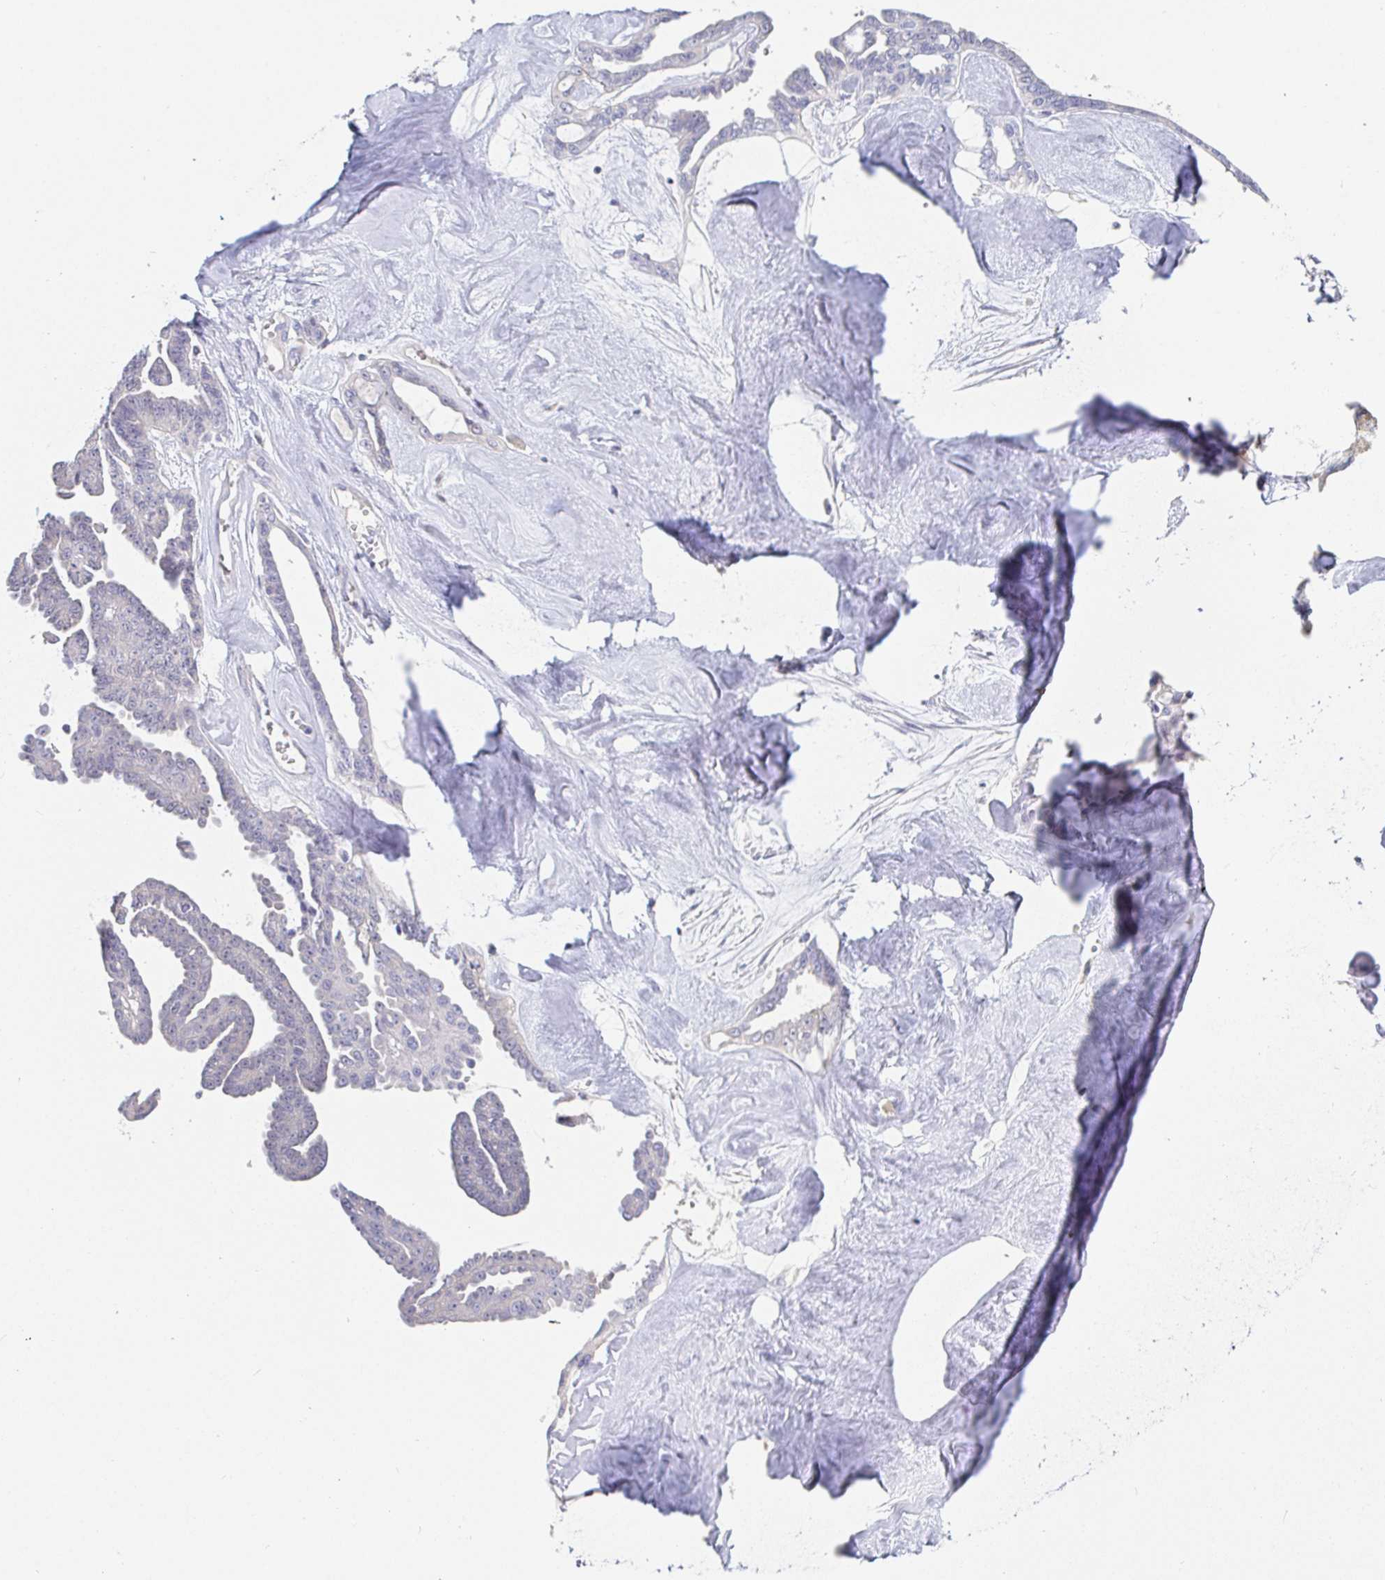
{"staining": {"intensity": "negative", "quantity": "none", "location": "none"}, "tissue": "ovarian cancer", "cell_type": "Tumor cells", "image_type": "cancer", "snomed": [{"axis": "morphology", "description": "Cystadenocarcinoma, serous, NOS"}, {"axis": "topography", "description": "Ovary"}], "caption": "Immunohistochemical staining of ovarian serous cystadenocarcinoma shows no significant staining in tumor cells. (DAB (3,3'-diaminobenzidine) immunohistochemistry (IHC) with hematoxylin counter stain).", "gene": "PDE6B", "patient": {"sex": "female", "age": 71}}